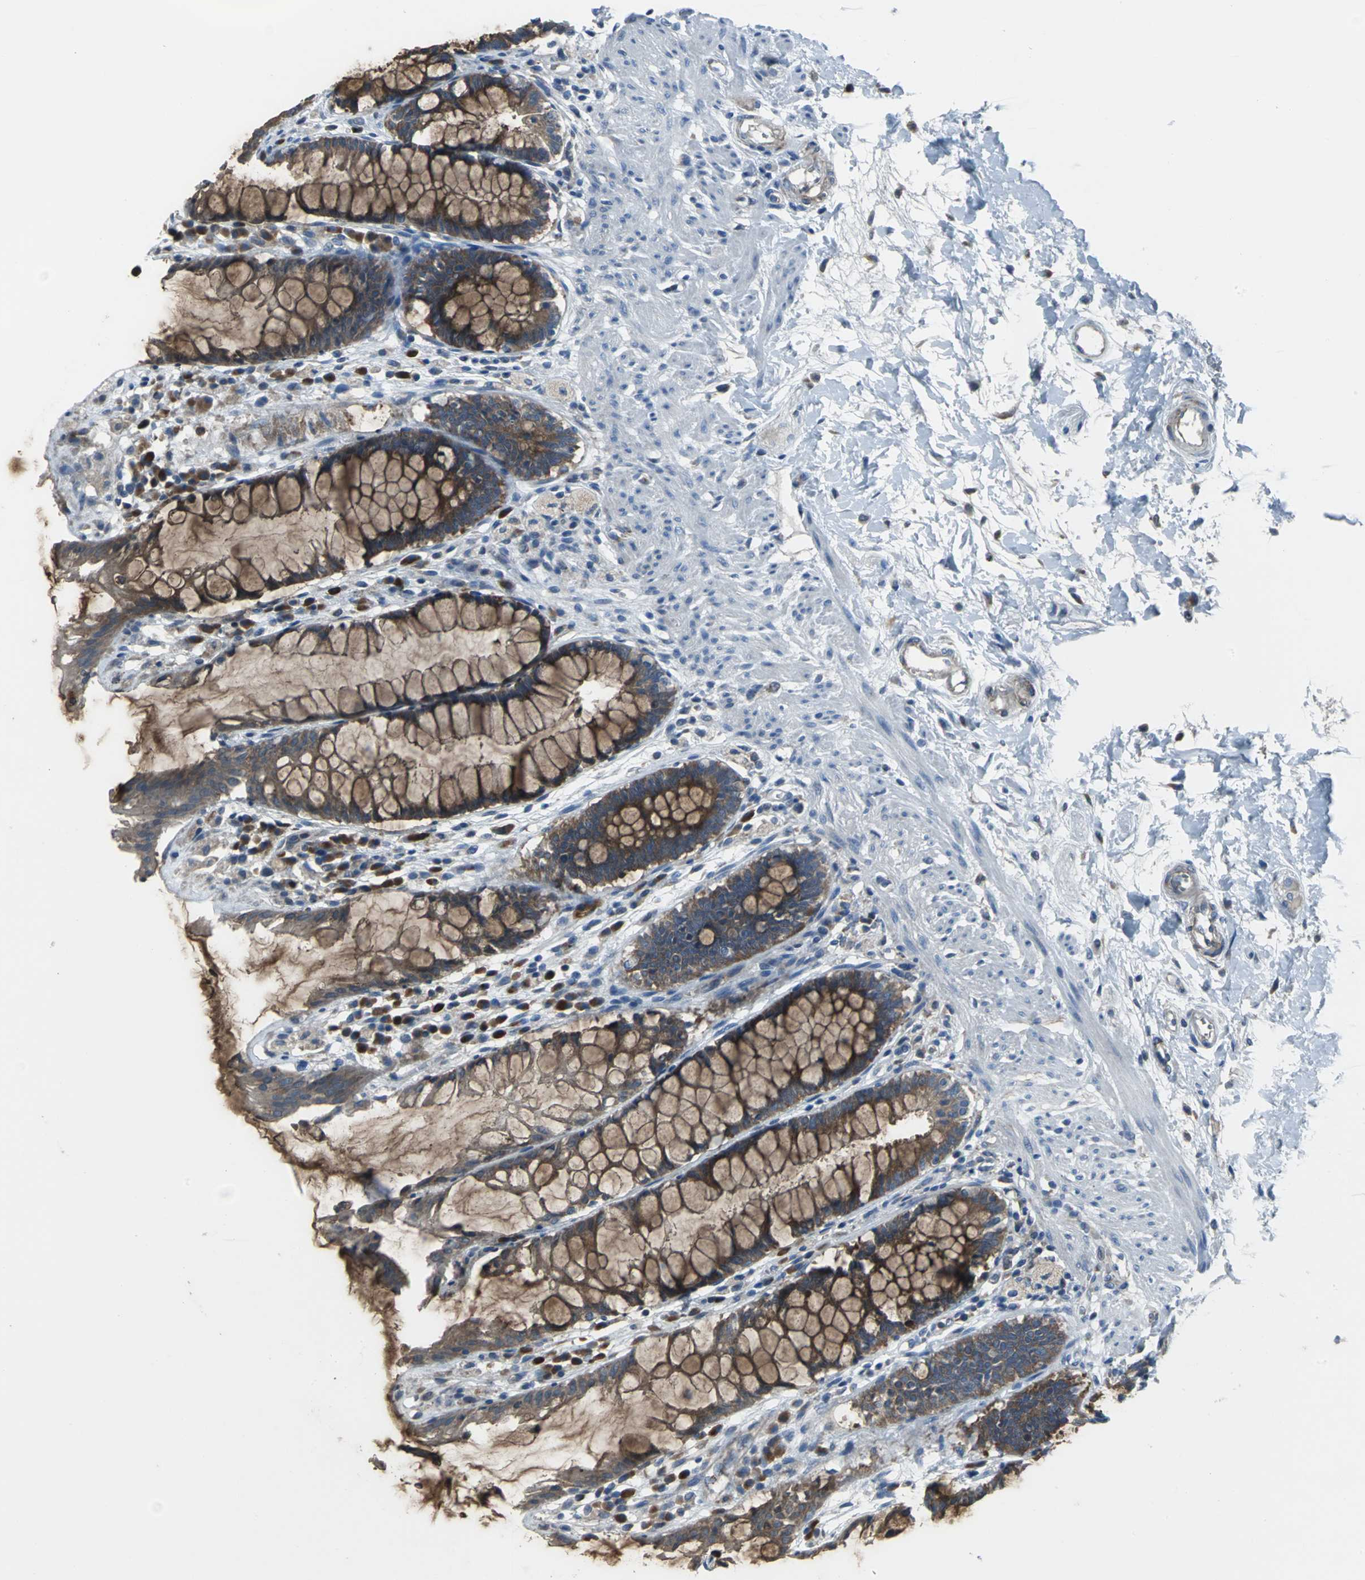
{"staining": {"intensity": "strong", "quantity": "25%-75%", "location": "cytoplasmic/membranous"}, "tissue": "rectum", "cell_type": "Glandular cells", "image_type": "normal", "snomed": [{"axis": "morphology", "description": "Normal tissue, NOS"}, {"axis": "topography", "description": "Rectum"}], "caption": "Unremarkable rectum displays strong cytoplasmic/membranous staining in approximately 25%-75% of glandular cells.", "gene": "EIF5A", "patient": {"sex": "female", "age": 46}}